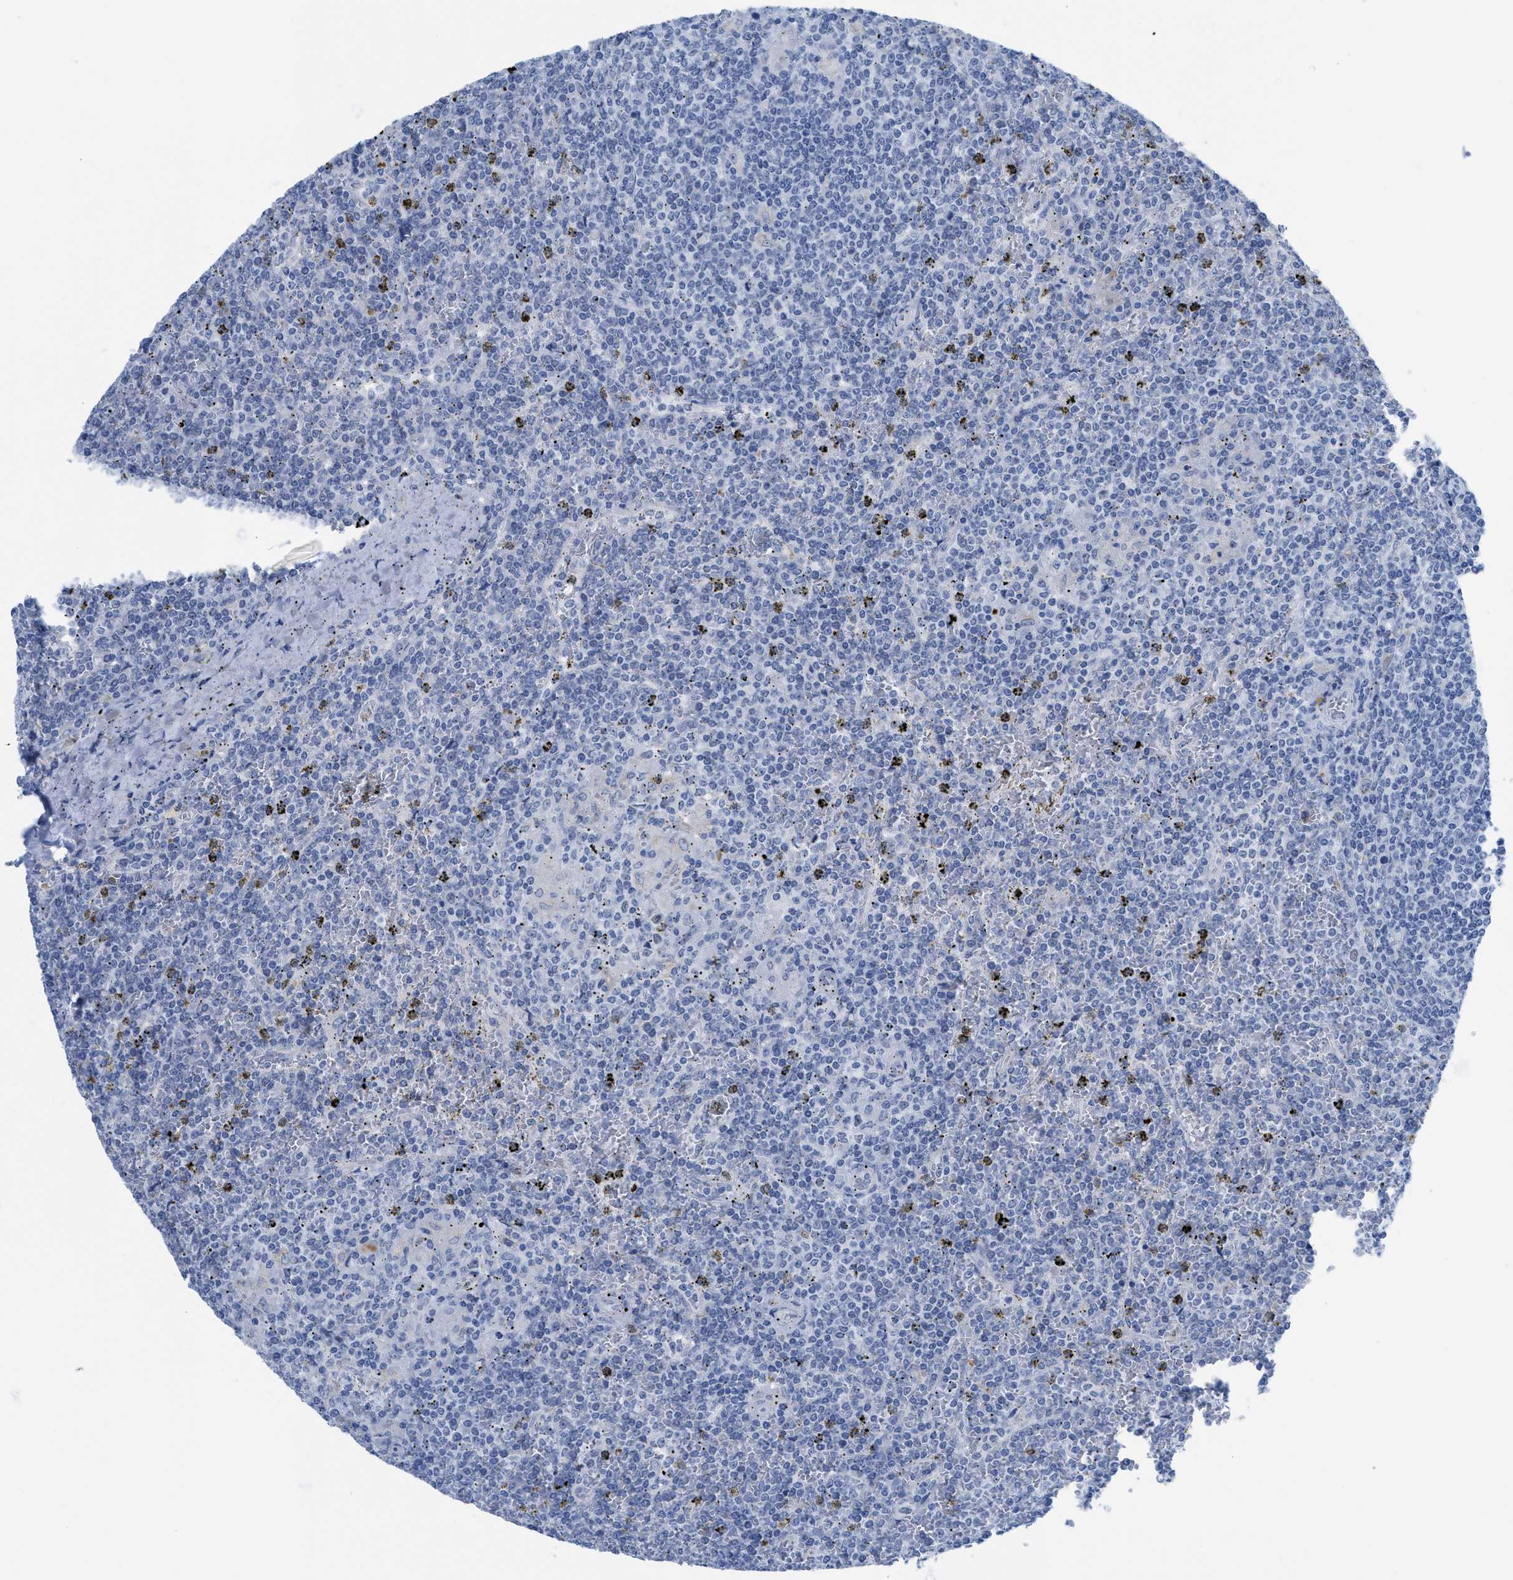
{"staining": {"intensity": "negative", "quantity": "none", "location": "none"}, "tissue": "lymphoma", "cell_type": "Tumor cells", "image_type": "cancer", "snomed": [{"axis": "morphology", "description": "Malignant lymphoma, non-Hodgkin's type, Low grade"}, {"axis": "topography", "description": "Spleen"}], "caption": "IHC of human lymphoma exhibits no positivity in tumor cells.", "gene": "WDR4", "patient": {"sex": "female", "age": 19}}